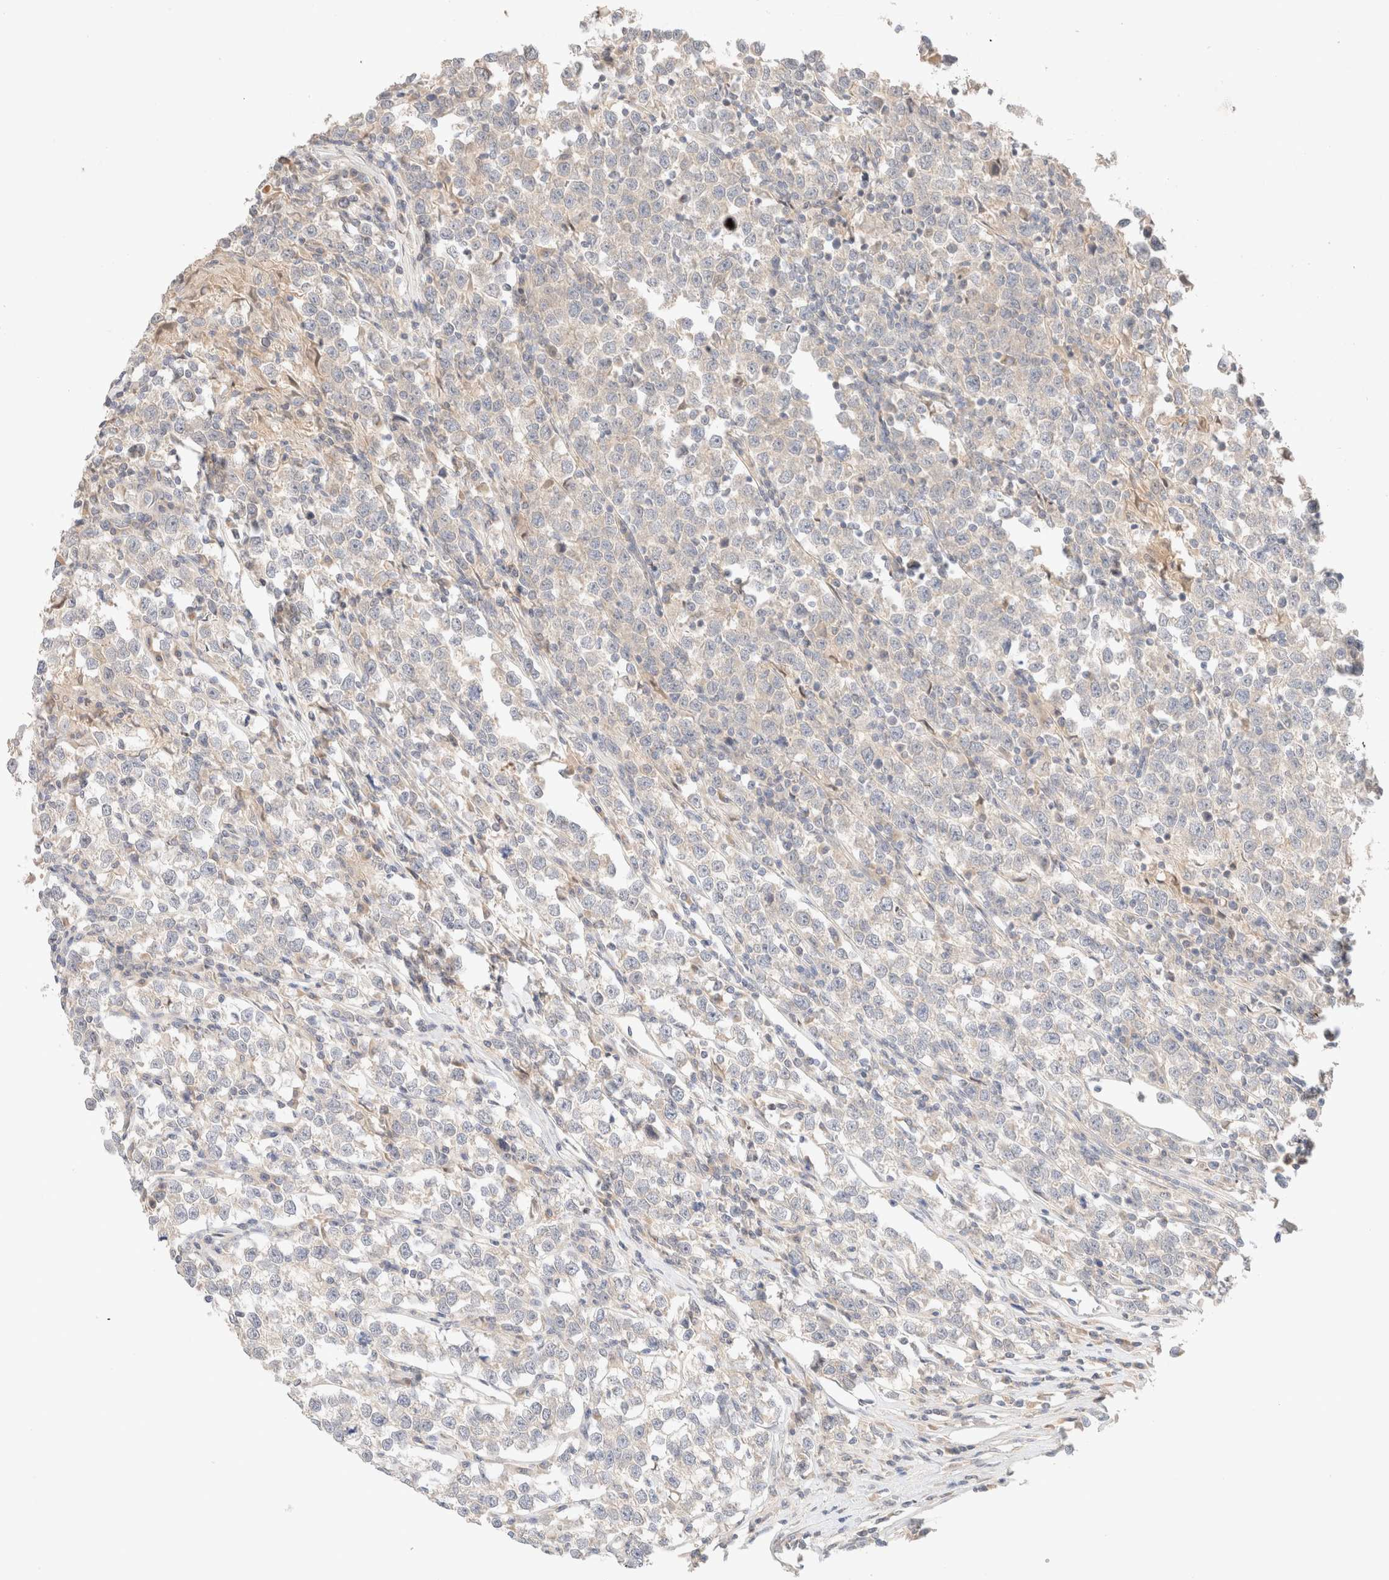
{"staining": {"intensity": "negative", "quantity": "none", "location": "none"}, "tissue": "testis cancer", "cell_type": "Tumor cells", "image_type": "cancer", "snomed": [{"axis": "morphology", "description": "Normal tissue, NOS"}, {"axis": "morphology", "description": "Seminoma, NOS"}, {"axis": "topography", "description": "Testis"}], "caption": "This is an immunohistochemistry photomicrograph of human testis seminoma. There is no positivity in tumor cells.", "gene": "SARM1", "patient": {"sex": "male", "age": 43}}